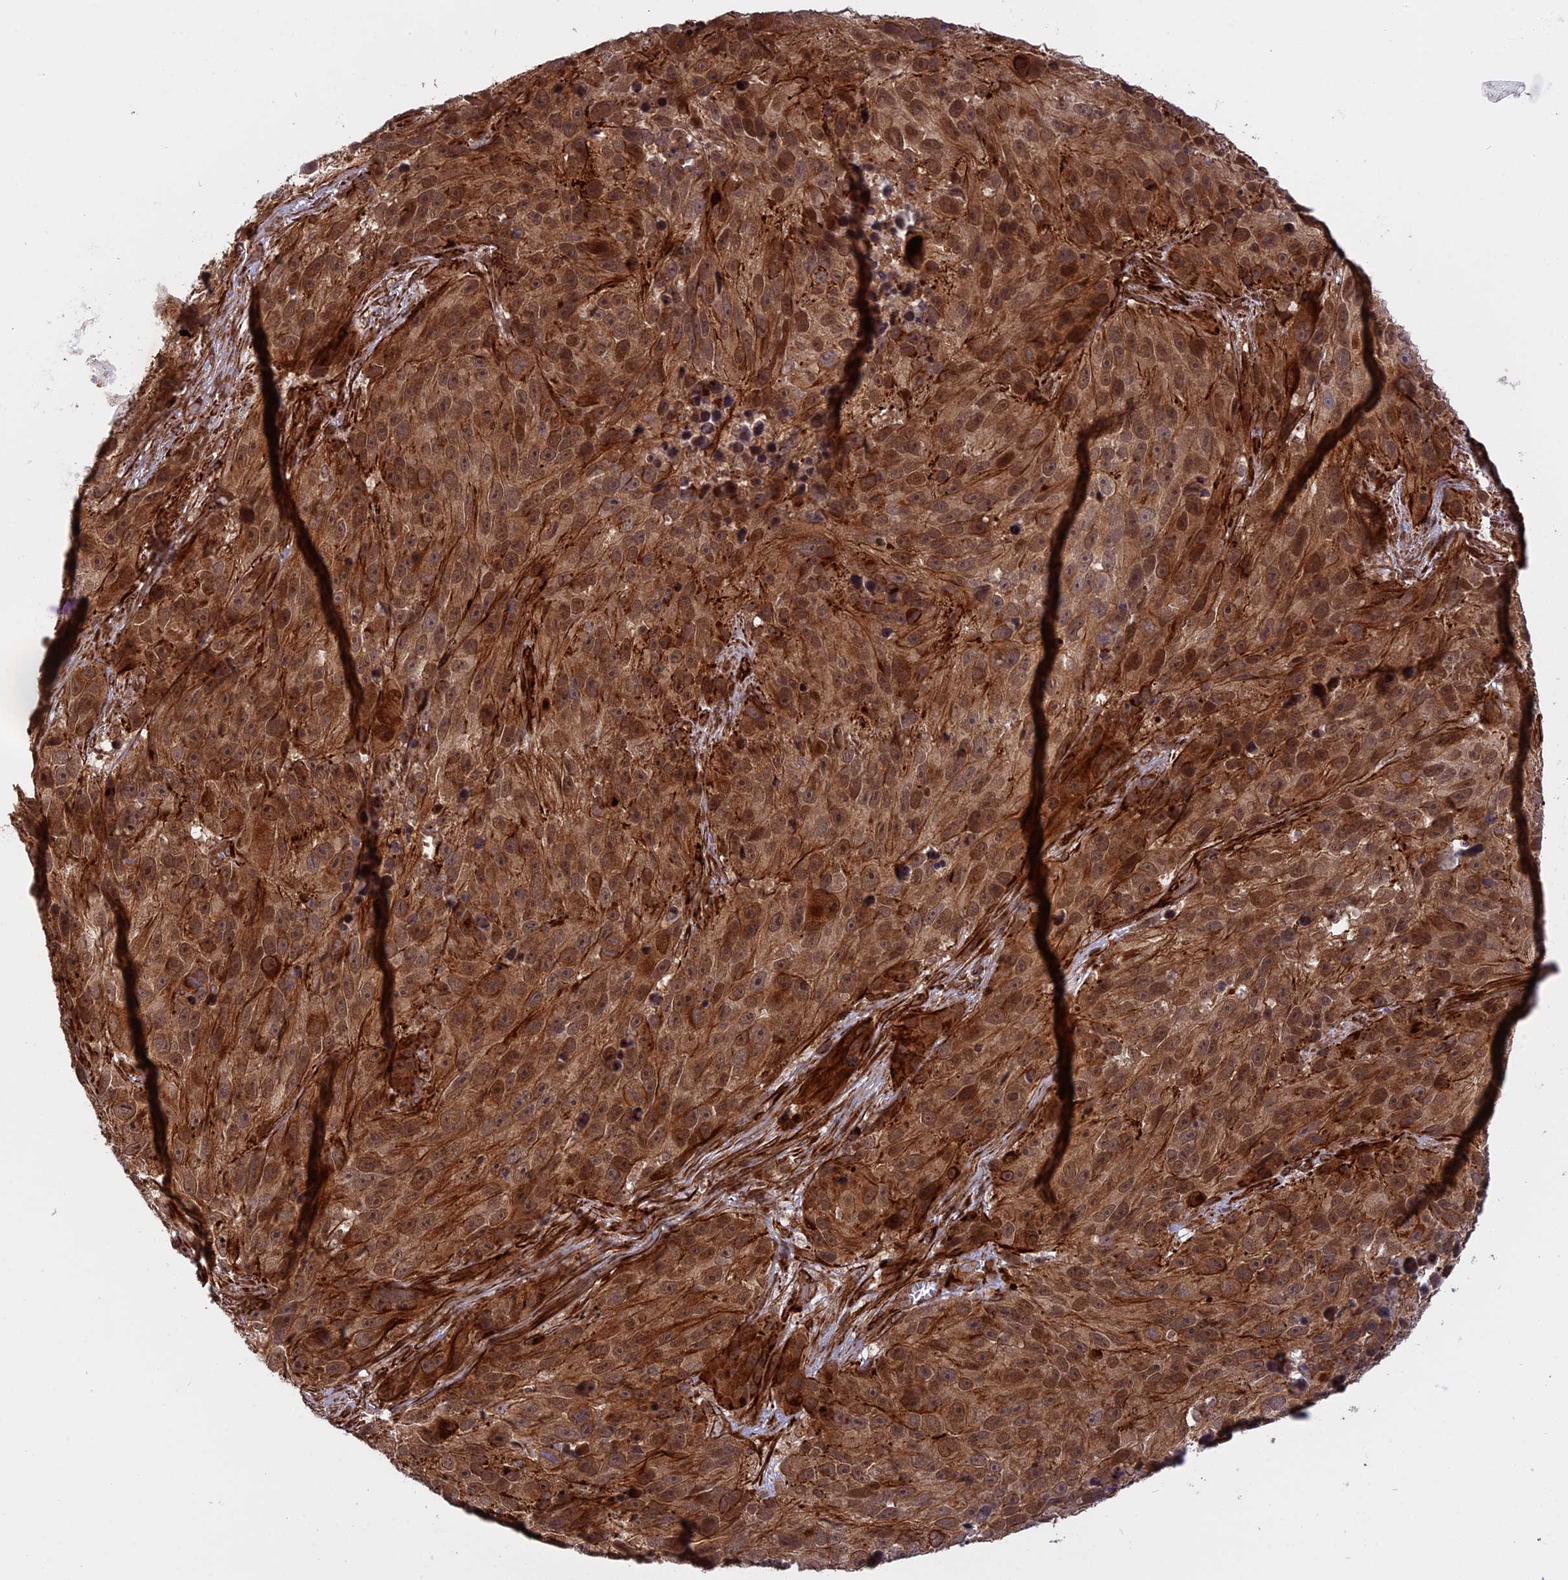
{"staining": {"intensity": "moderate", "quantity": ">75%", "location": "cytoplasmic/membranous,nuclear"}, "tissue": "melanoma", "cell_type": "Tumor cells", "image_type": "cancer", "snomed": [{"axis": "morphology", "description": "Malignant melanoma, NOS"}, {"axis": "topography", "description": "Skin"}], "caption": "This image demonstrates melanoma stained with IHC to label a protein in brown. The cytoplasmic/membranous and nuclear of tumor cells show moderate positivity for the protein. Nuclei are counter-stained blue.", "gene": "PHLDB3", "patient": {"sex": "male", "age": 84}}